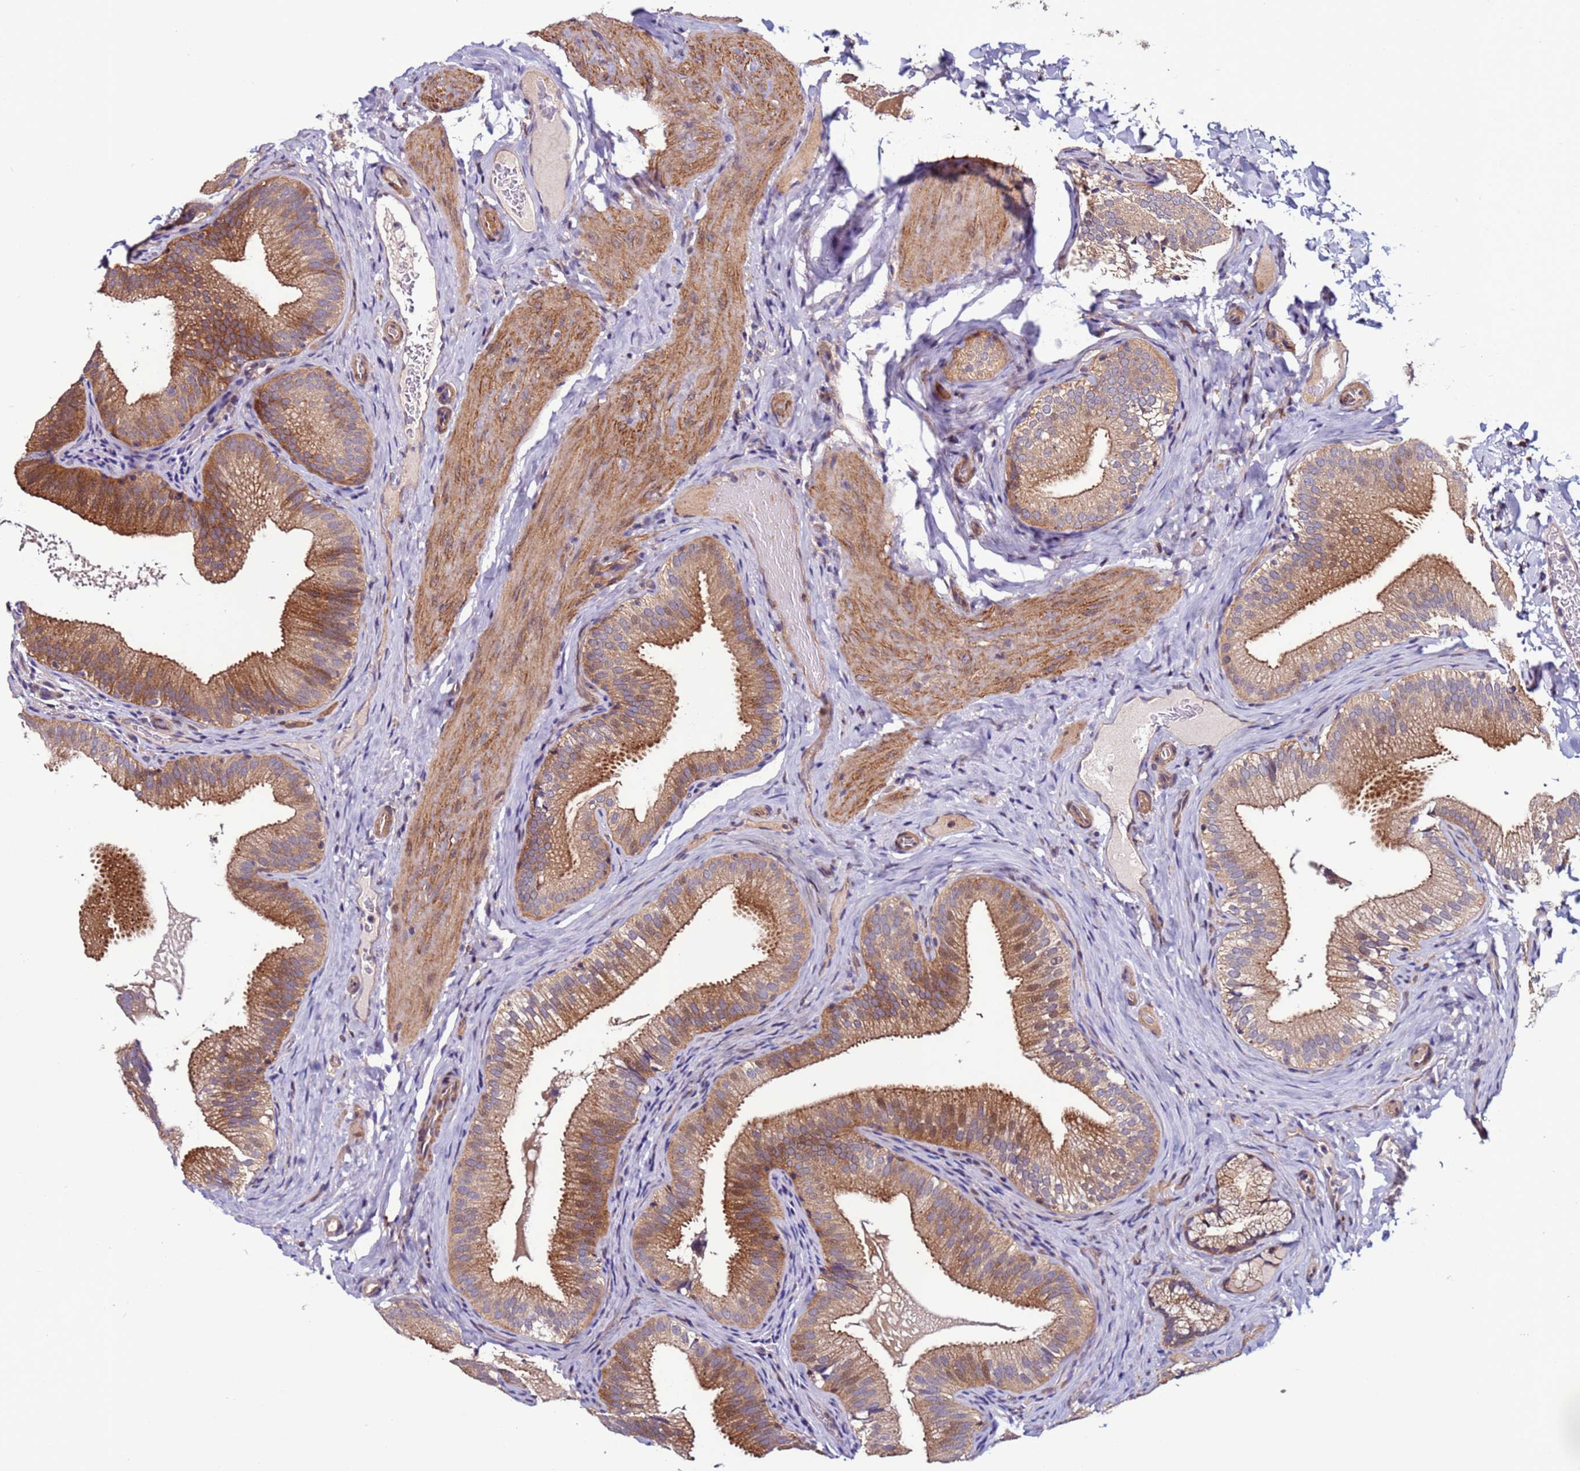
{"staining": {"intensity": "strong", "quantity": ">75%", "location": "cytoplasmic/membranous"}, "tissue": "gallbladder", "cell_type": "Glandular cells", "image_type": "normal", "snomed": [{"axis": "morphology", "description": "Normal tissue, NOS"}, {"axis": "topography", "description": "Gallbladder"}], "caption": "Human gallbladder stained for a protein (brown) displays strong cytoplasmic/membranous positive positivity in approximately >75% of glandular cells.", "gene": "GAREM1", "patient": {"sex": "female", "age": 30}}